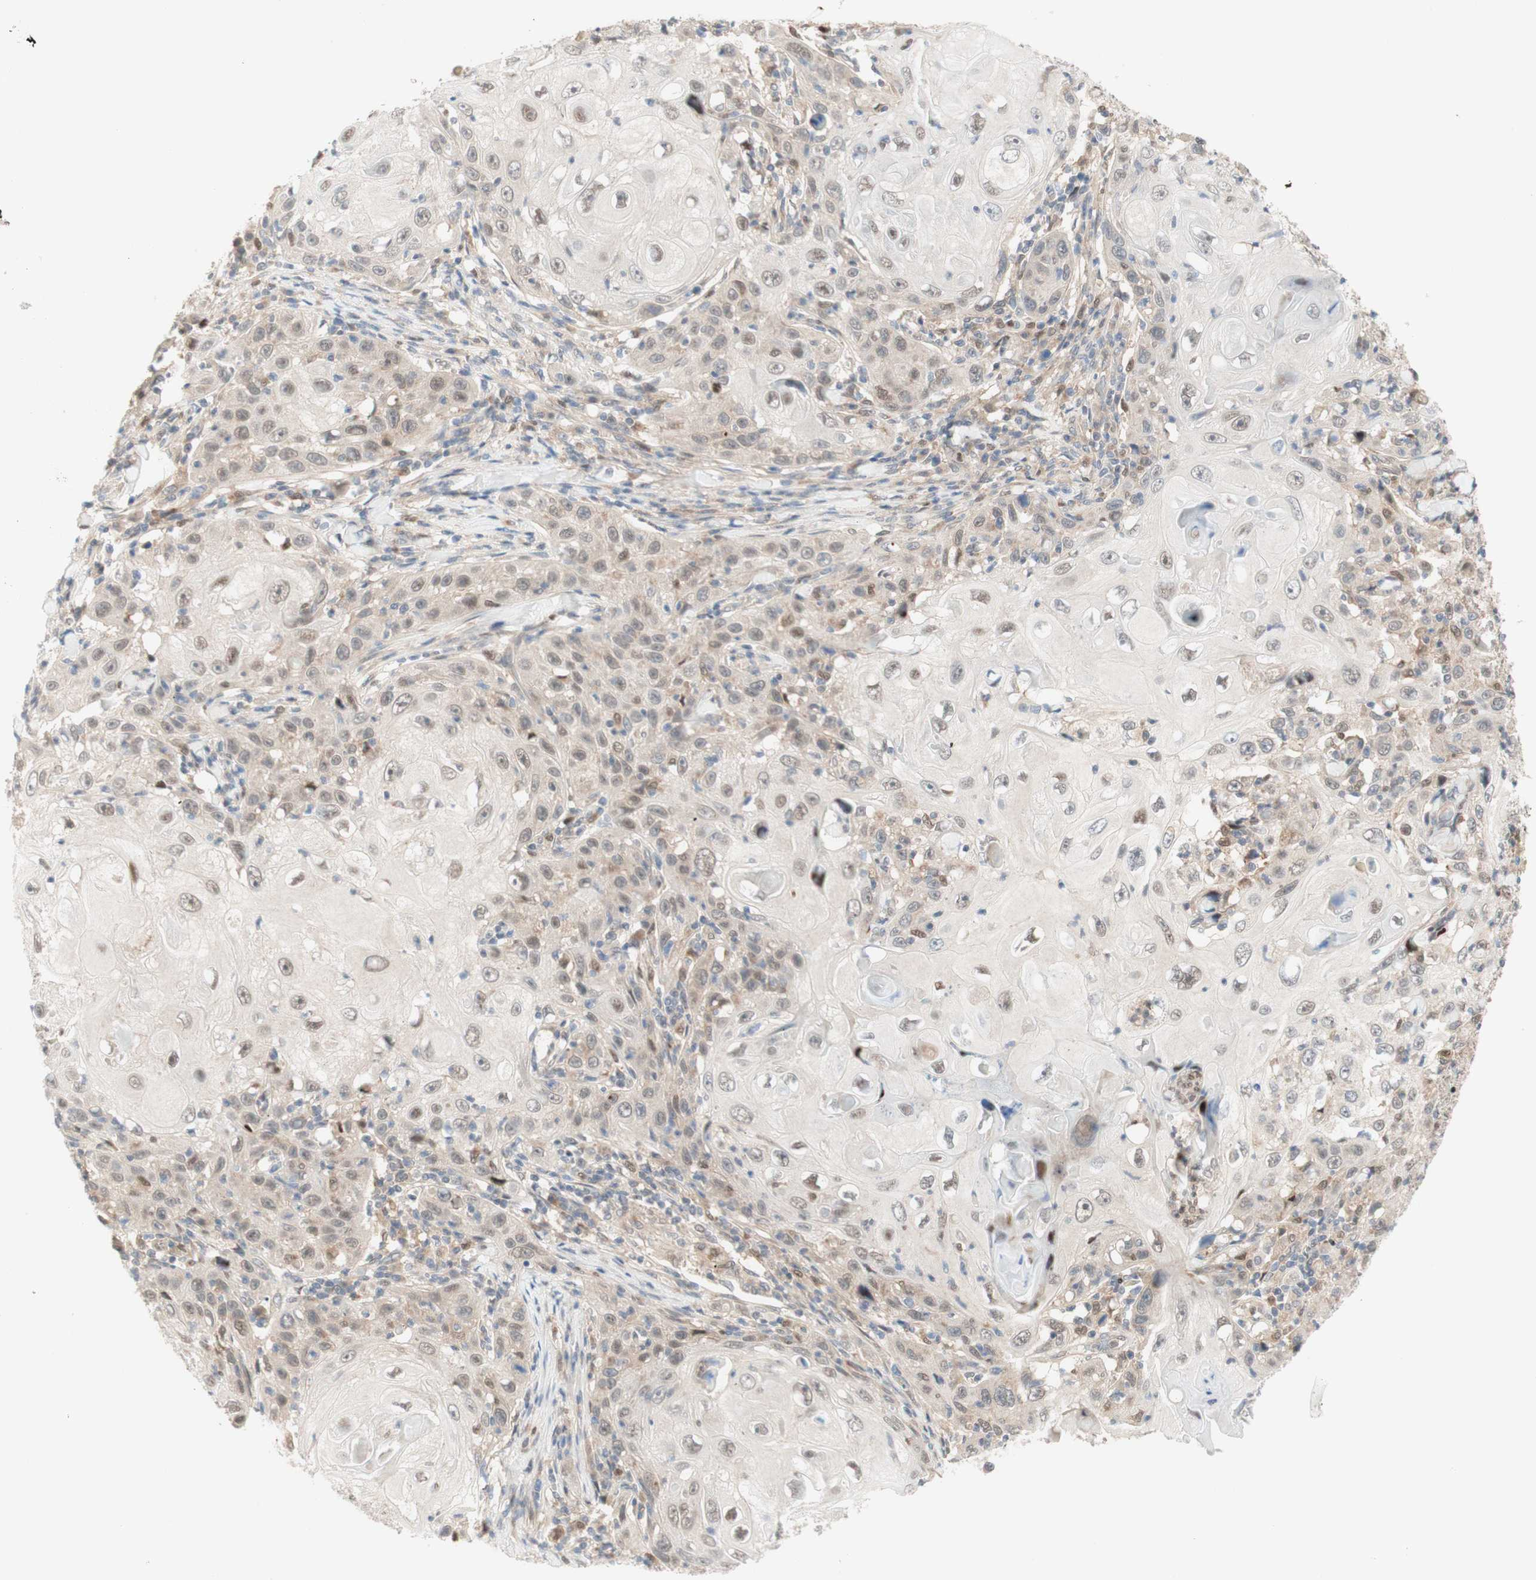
{"staining": {"intensity": "weak", "quantity": "25%-75%", "location": "nuclear"}, "tissue": "skin cancer", "cell_type": "Tumor cells", "image_type": "cancer", "snomed": [{"axis": "morphology", "description": "Squamous cell carcinoma, NOS"}, {"axis": "topography", "description": "Skin"}], "caption": "Immunohistochemical staining of human skin cancer exhibits low levels of weak nuclear expression in about 25%-75% of tumor cells. The staining was performed using DAB to visualize the protein expression in brown, while the nuclei were stained in blue with hematoxylin (Magnification: 20x).", "gene": "RFNG", "patient": {"sex": "female", "age": 88}}